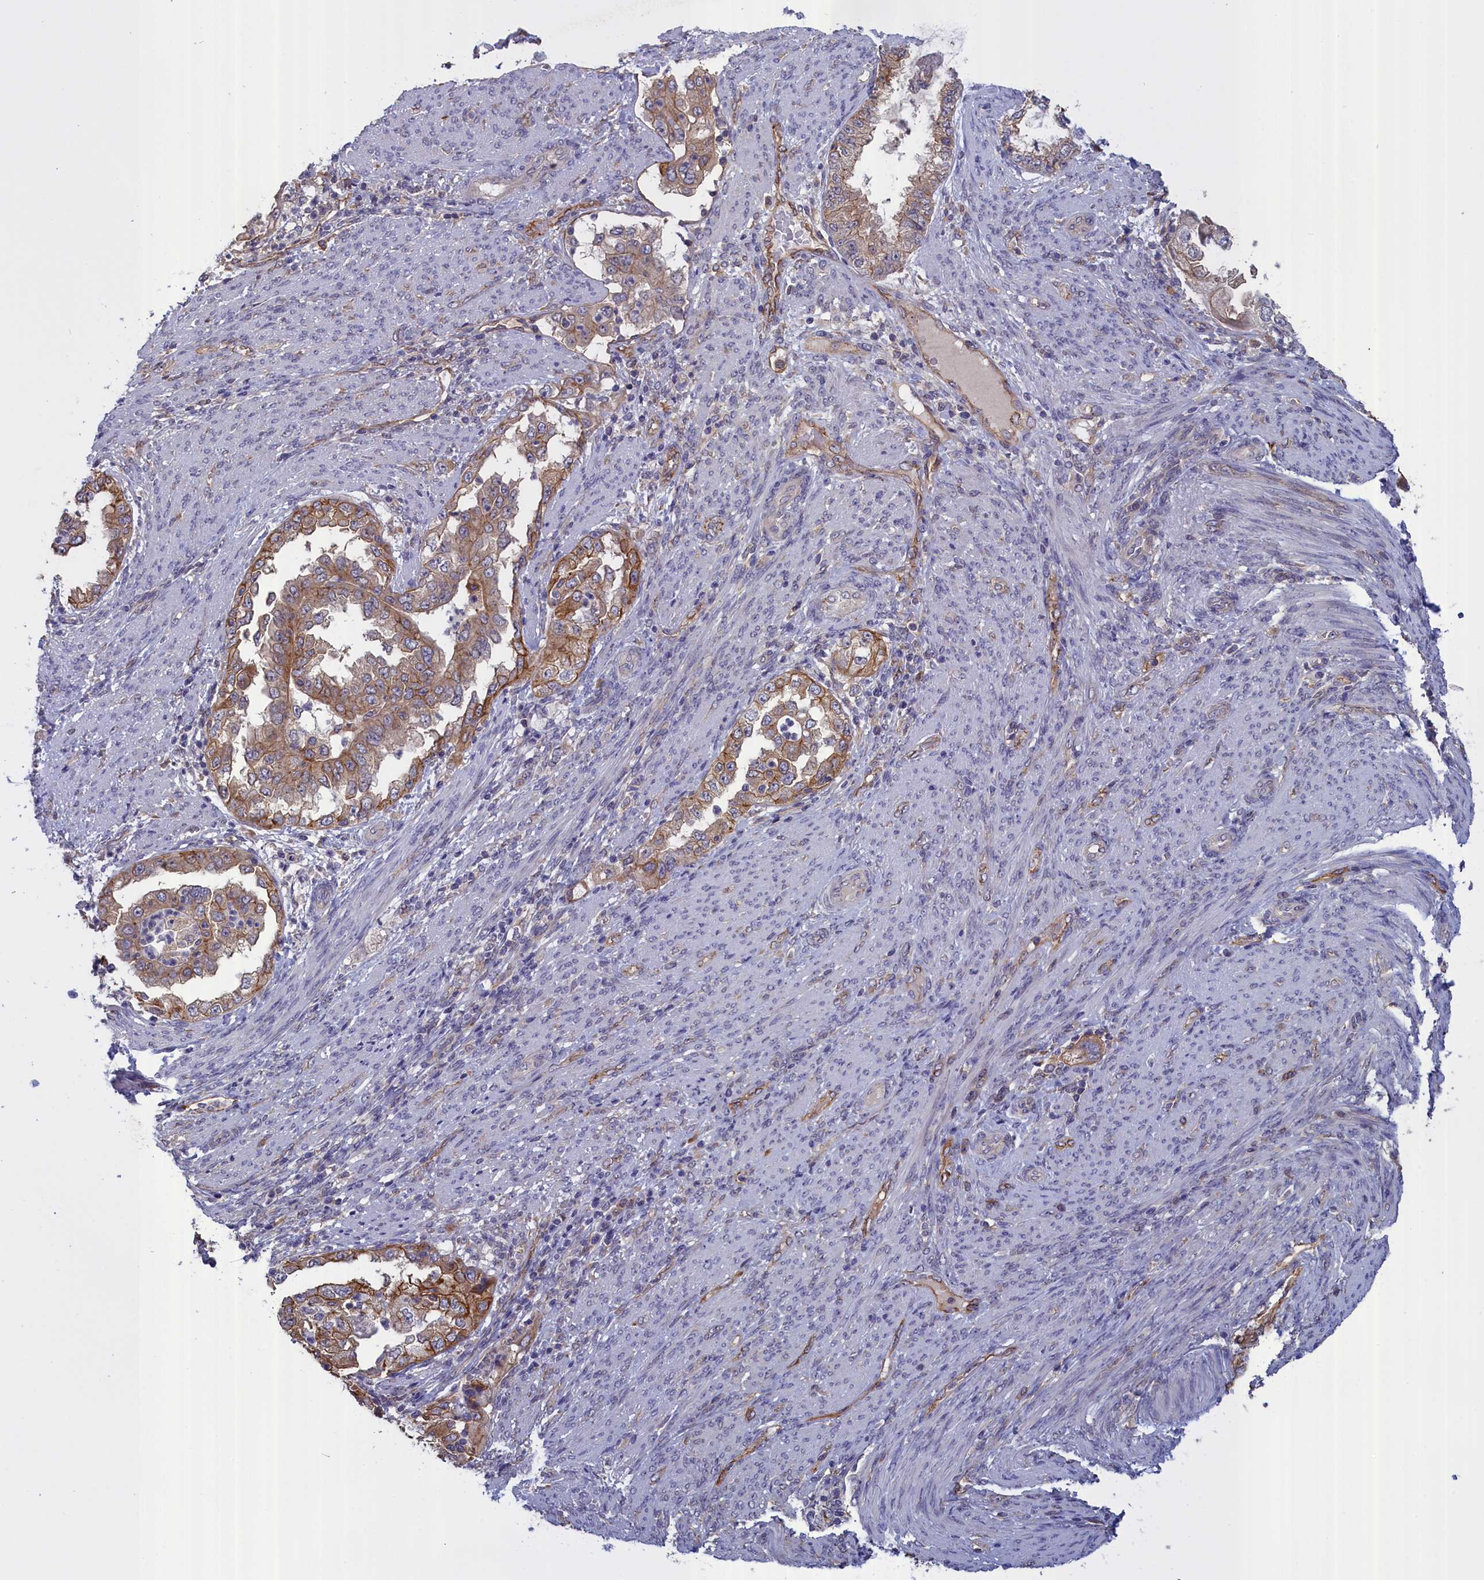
{"staining": {"intensity": "moderate", "quantity": "25%-75%", "location": "cytoplasmic/membranous"}, "tissue": "endometrial cancer", "cell_type": "Tumor cells", "image_type": "cancer", "snomed": [{"axis": "morphology", "description": "Adenocarcinoma, NOS"}, {"axis": "topography", "description": "Endometrium"}], "caption": "An immunohistochemistry histopathology image of tumor tissue is shown. Protein staining in brown labels moderate cytoplasmic/membranous positivity in endometrial adenocarcinoma within tumor cells. The staining is performed using DAB (3,3'-diaminobenzidine) brown chromogen to label protein expression. The nuclei are counter-stained blue using hematoxylin.", "gene": "COL19A1", "patient": {"sex": "female", "age": 85}}